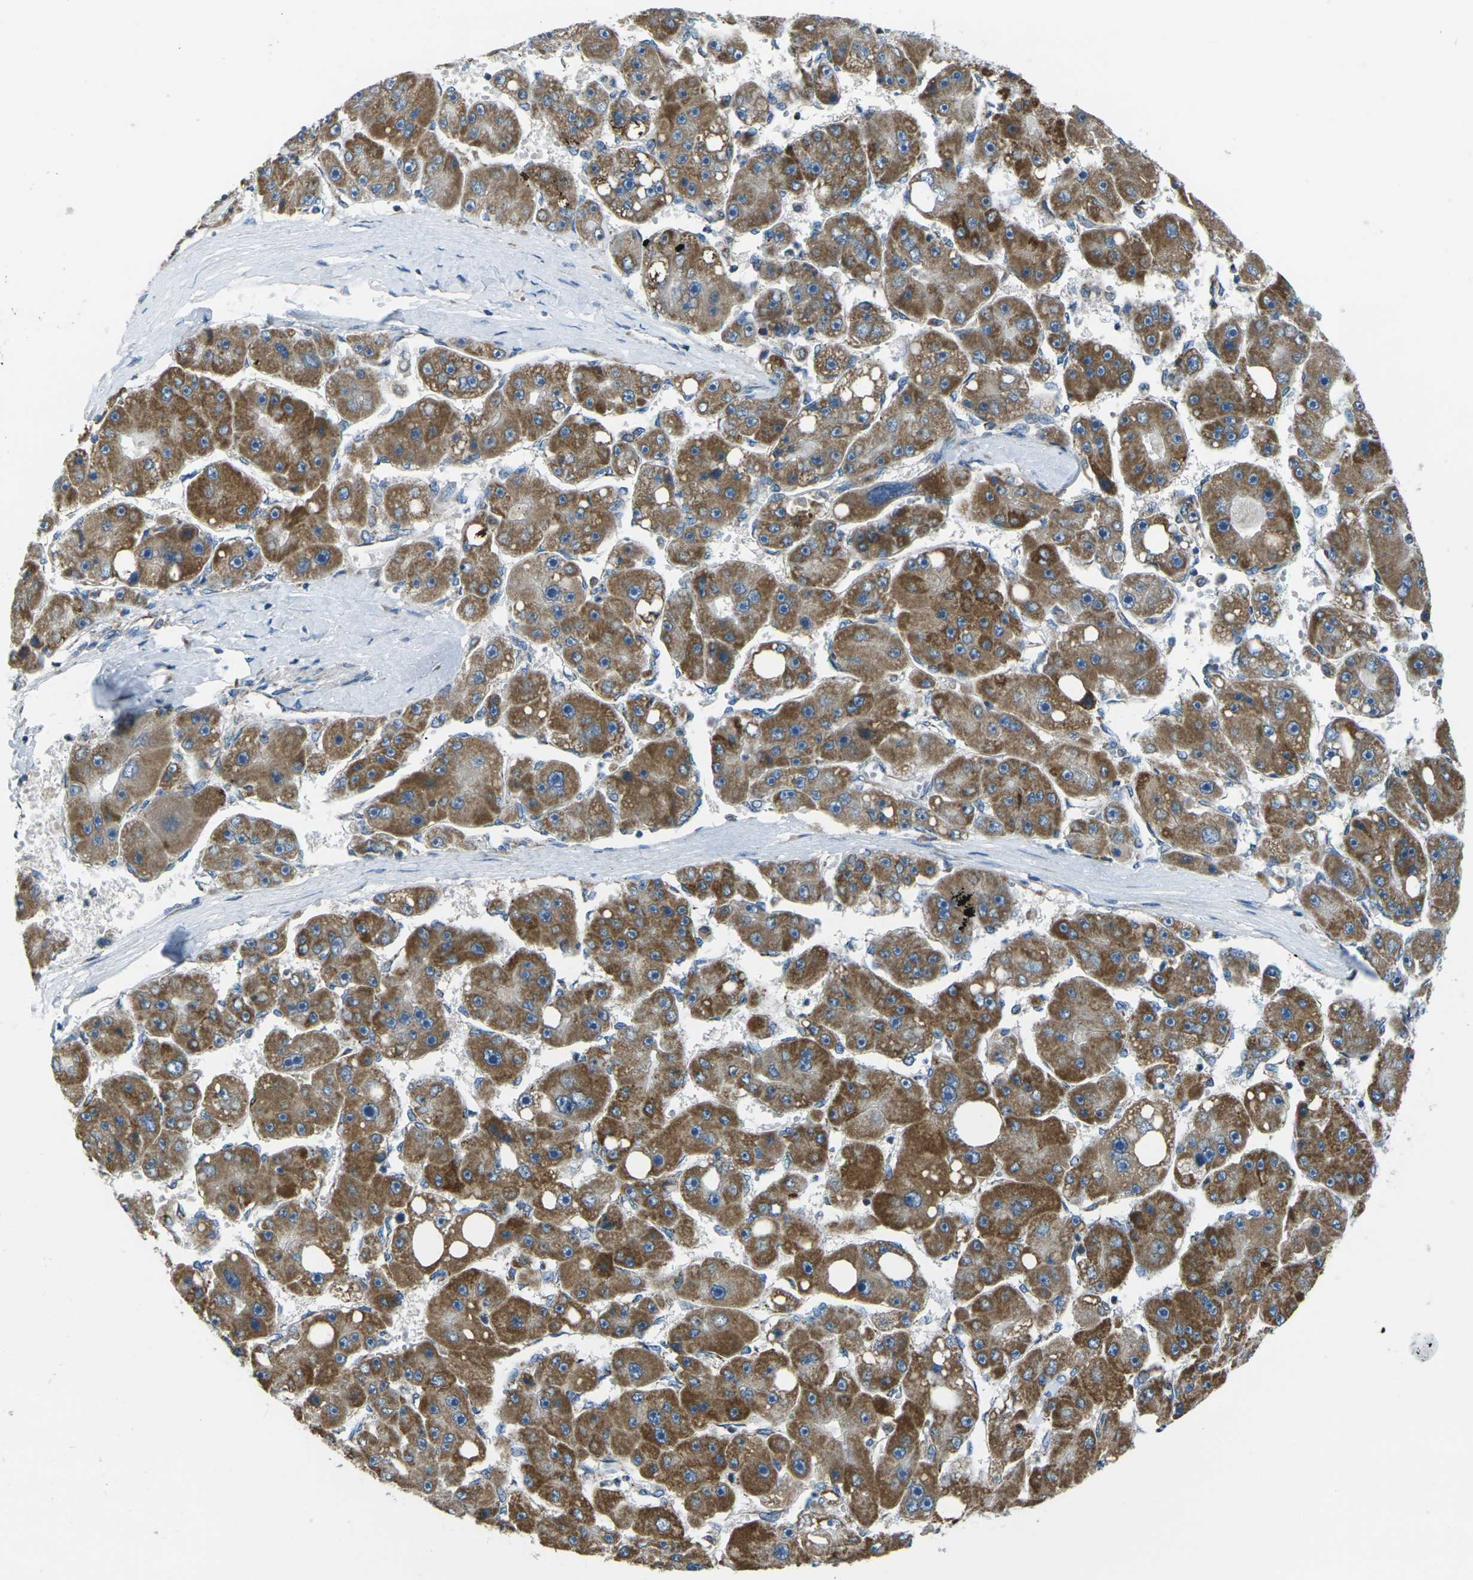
{"staining": {"intensity": "moderate", "quantity": ">75%", "location": "cytoplasmic/membranous"}, "tissue": "liver cancer", "cell_type": "Tumor cells", "image_type": "cancer", "snomed": [{"axis": "morphology", "description": "Carcinoma, Hepatocellular, NOS"}, {"axis": "topography", "description": "Liver"}], "caption": "IHC (DAB (3,3'-diaminobenzidine)) staining of liver hepatocellular carcinoma shows moderate cytoplasmic/membranous protein expression in about >75% of tumor cells.", "gene": "TMEM120B", "patient": {"sex": "female", "age": 61}}